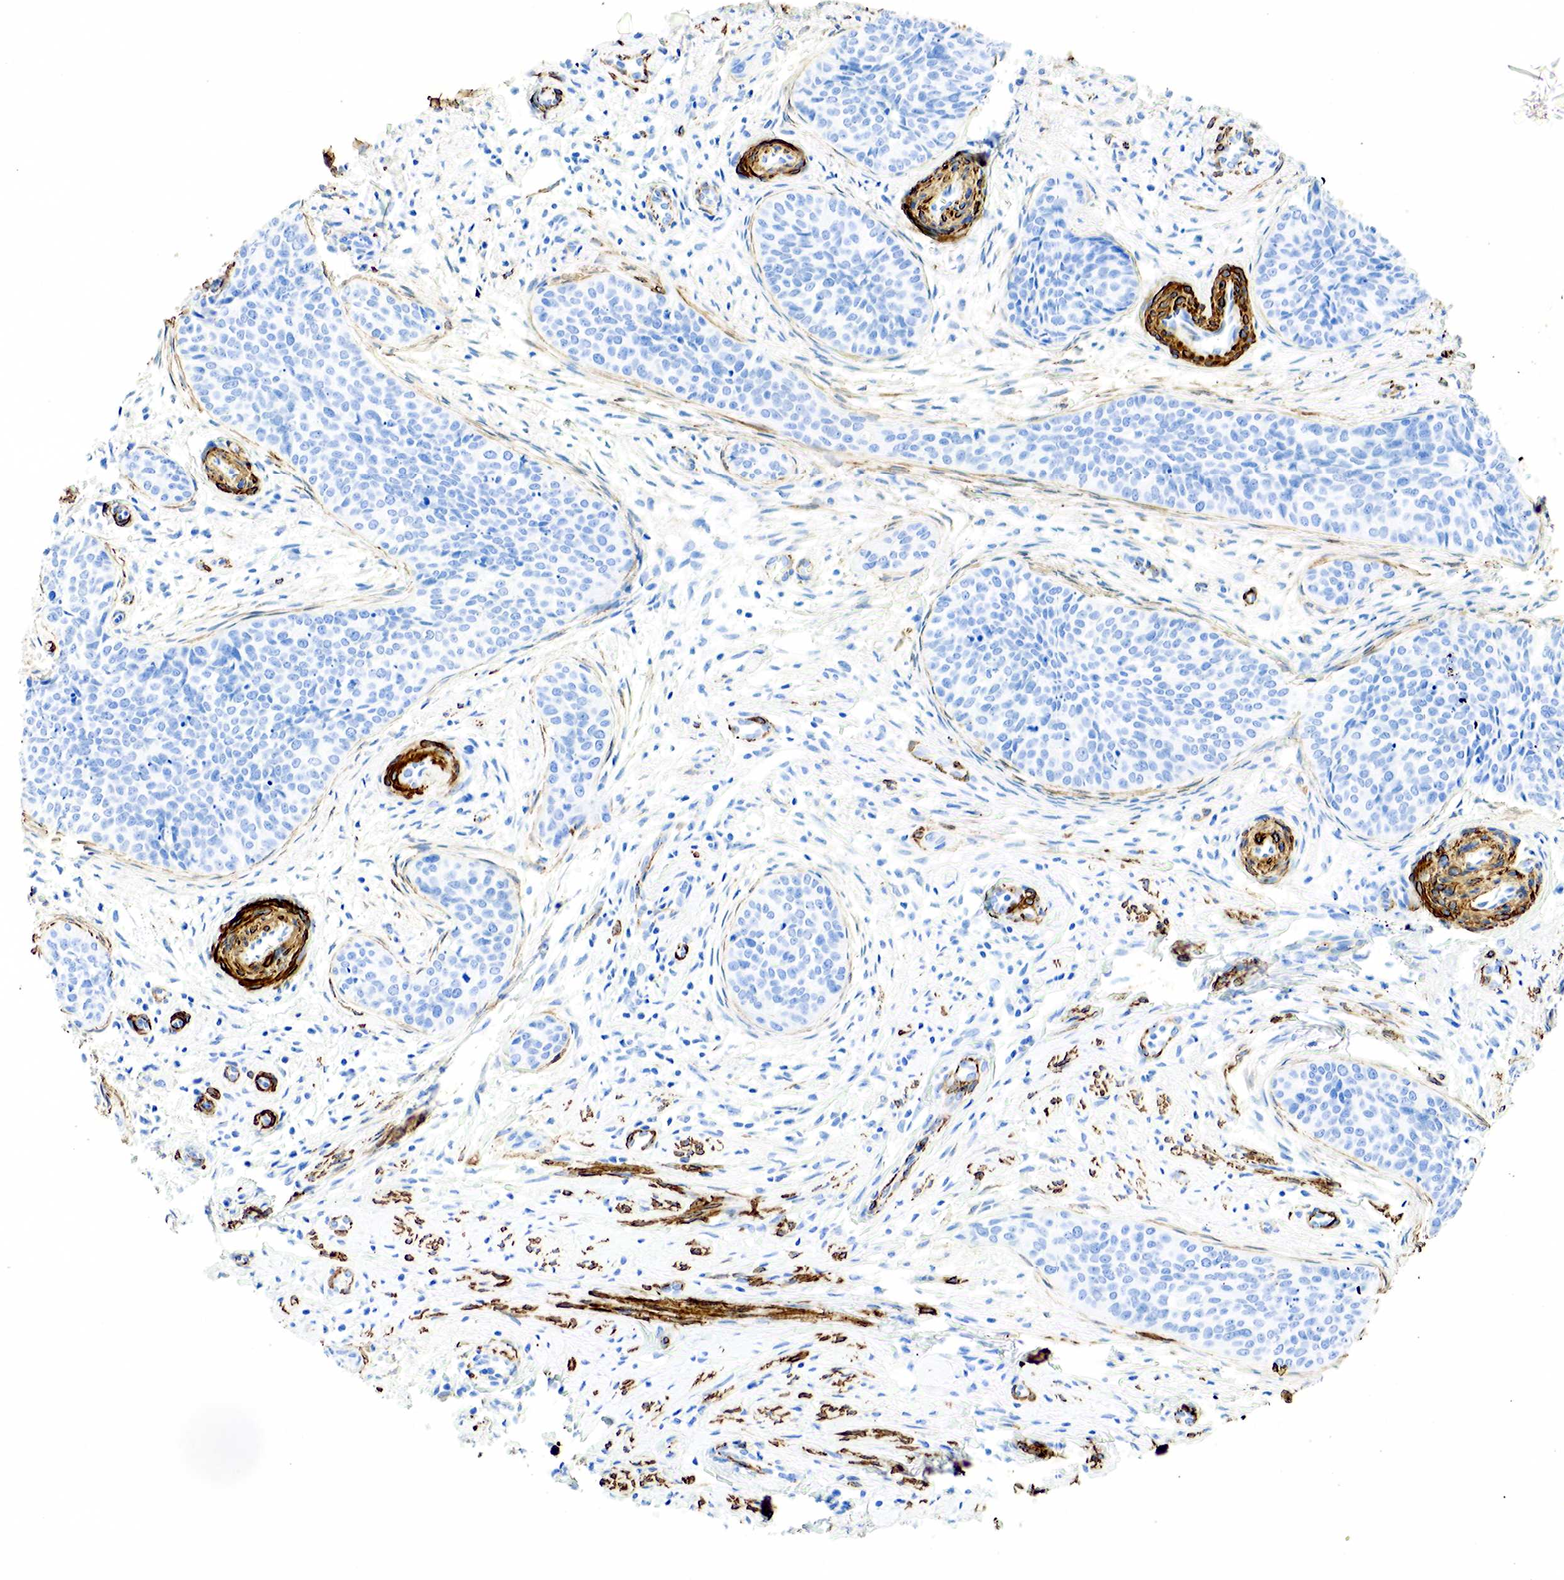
{"staining": {"intensity": "negative", "quantity": "none", "location": "none"}, "tissue": "cervical cancer", "cell_type": "Tumor cells", "image_type": "cancer", "snomed": [{"axis": "morphology", "description": "Squamous cell carcinoma, NOS"}, {"axis": "topography", "description": "Cervix"}], "caption": "DAB immunohistochemical staining of cervical cancer displays no significant positivity in tumor cells.", "gene": "ACTA1", "patient": {"sex": "female", "age": 34}}